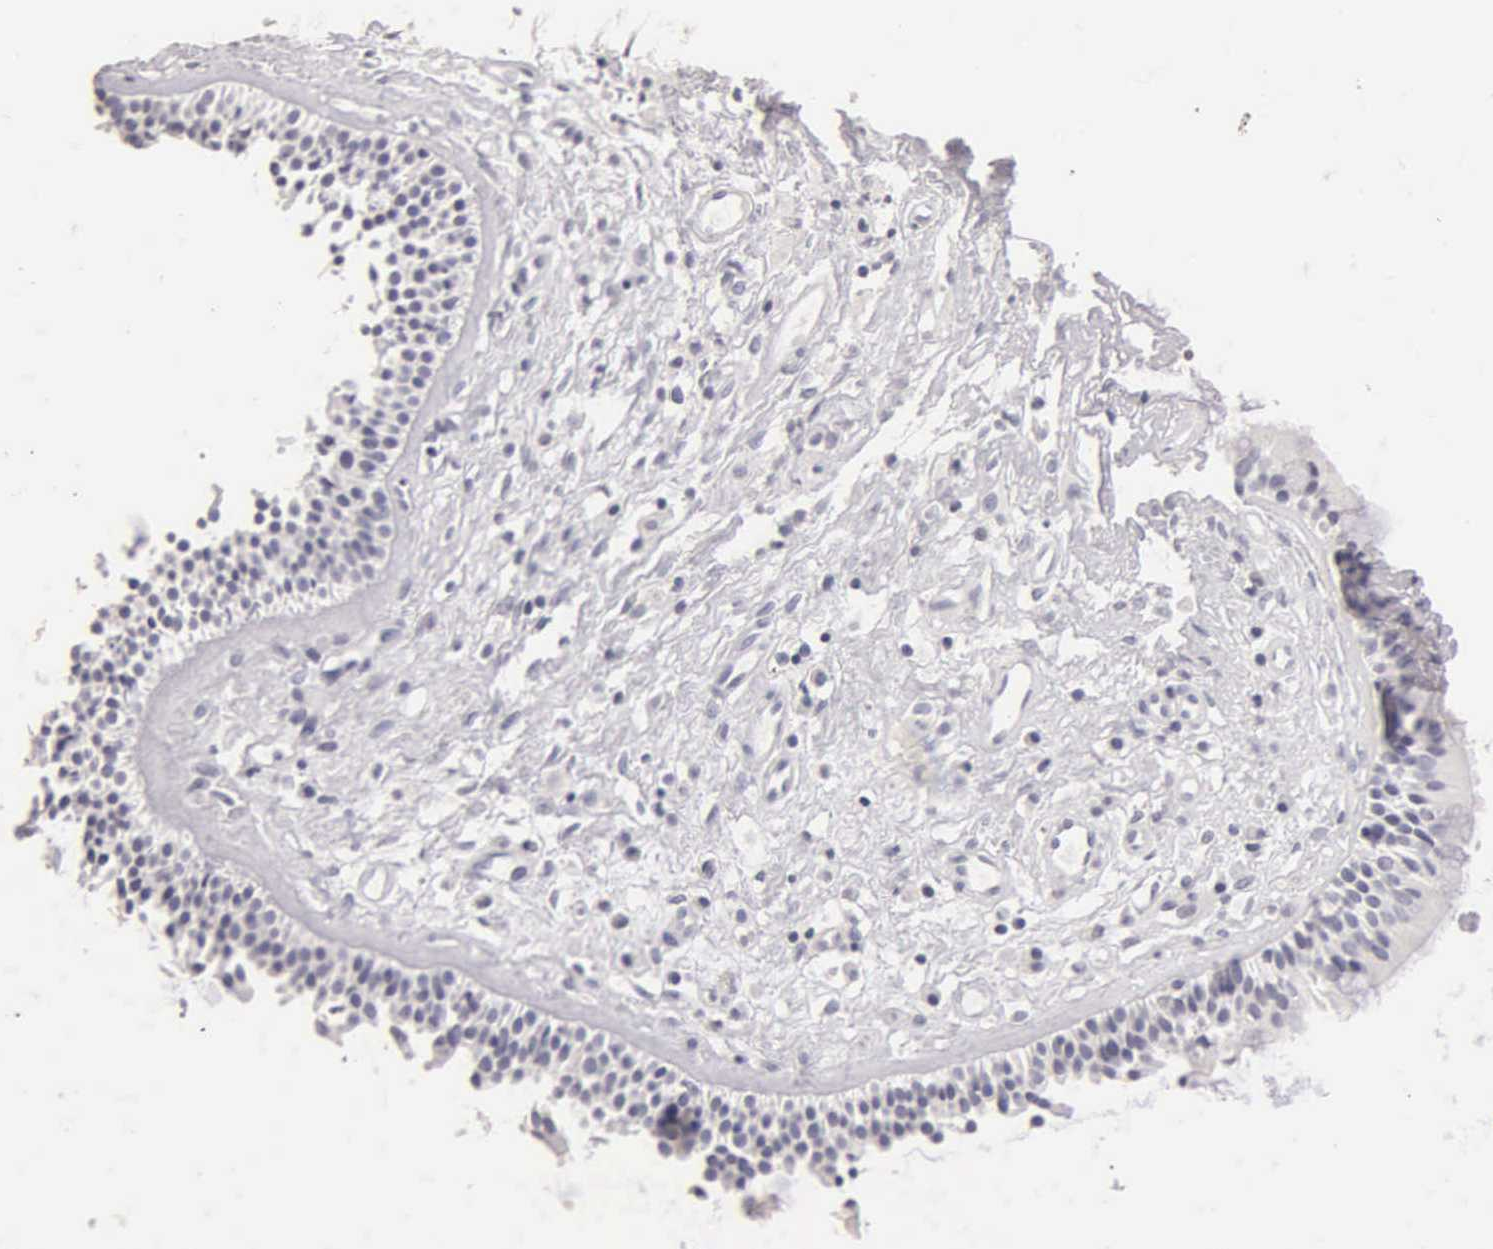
{"staining": {"intensity": "negative", "quantity": "none", "location": "none"}, "tissue": "nasopharynx", "cell_type": "Respiratory epithelial cells", "image_type": "normal", "snomed": [{"axis": "morphology", "description": "Normal tissue, NOS"}, {"axis": "topography", "description": "Nasopharynx"}], "caption": "This is an IHC micrograph of unremarkable nasopharynx. There is no expression in respiratory epithelial cells.", "gene": "SST", "patient": {"sex": "male", "age": 63}}